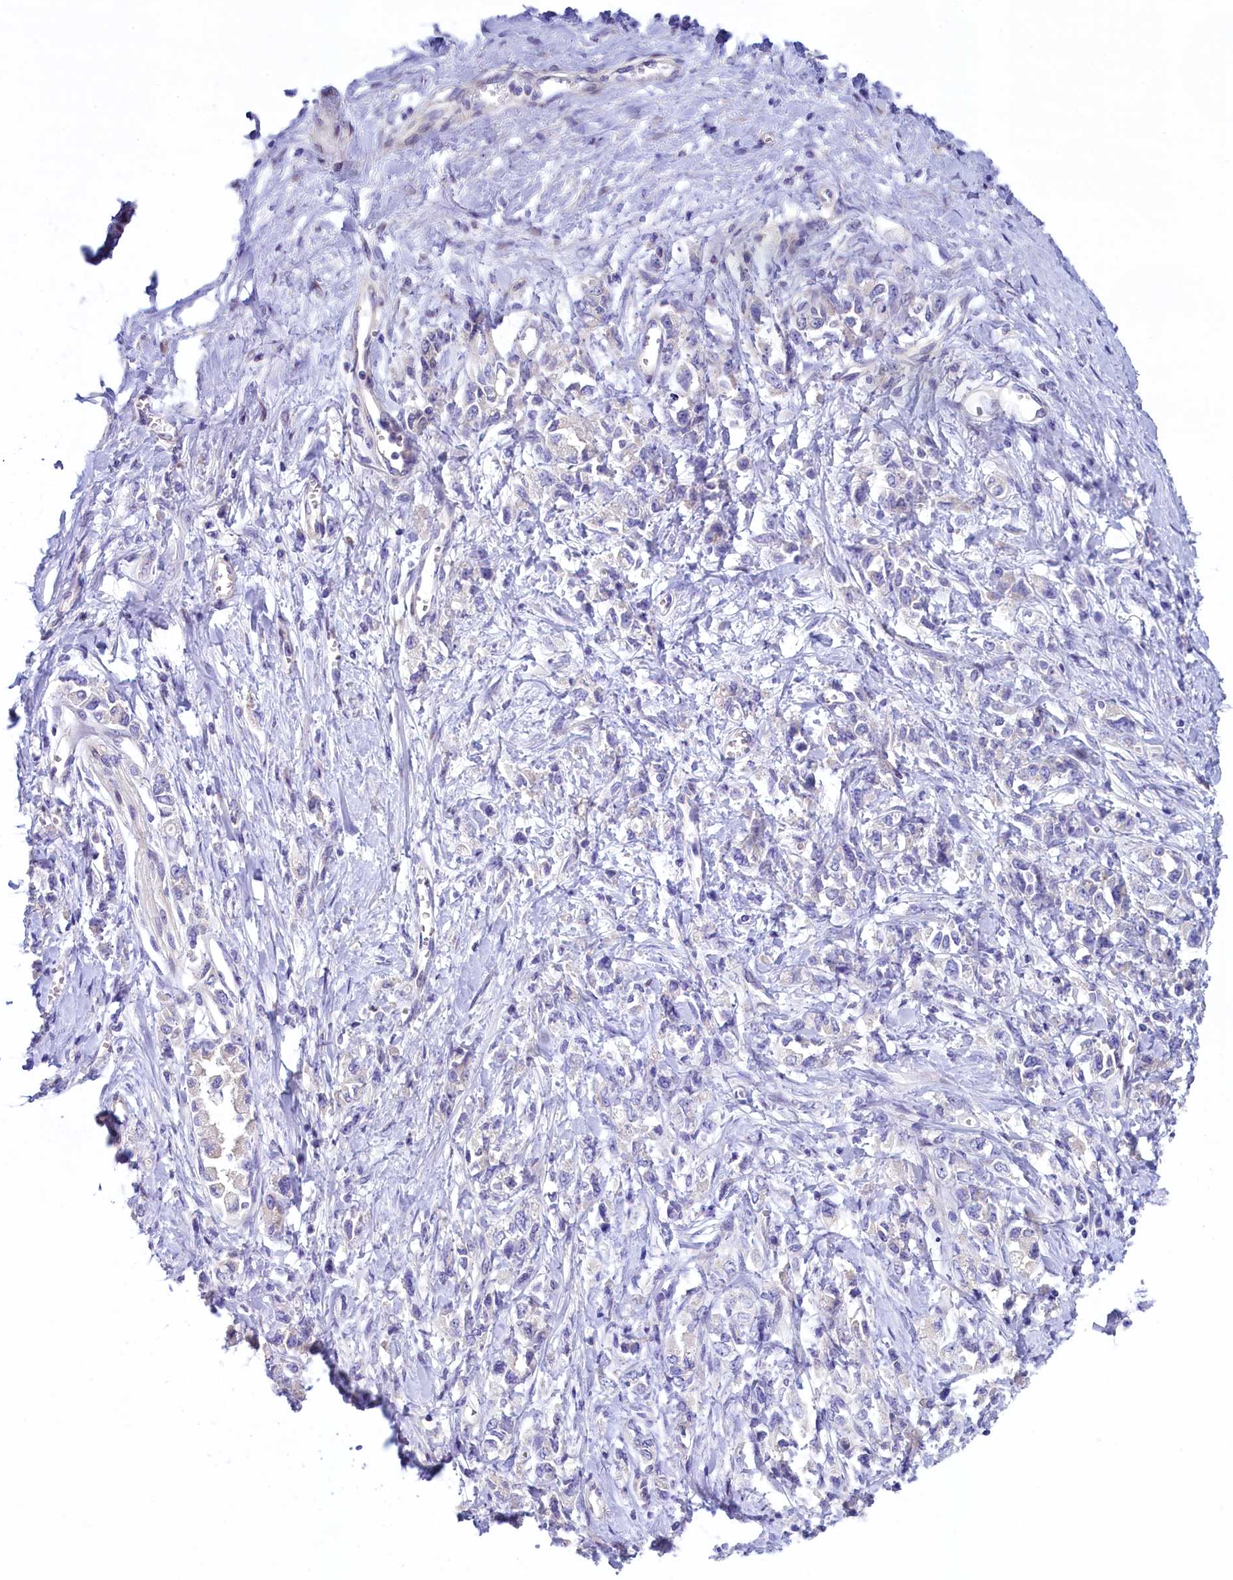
{"staining": {"intensity": "negative", "quantity": "none", "location": "none"}, "tissue": "stomach cancer", "cell_type": "Tumor cells", "image_type": "cancer", "snomed": [{"axis": "morphology", "description": "Adenocarcinoma, NOS"}, {"axis": "topography", "description": "Stomach"}], "caption": "Immunohistochemical staining of stomach cancer displays no significant staining in tumor cells.", "gene": "KRBOX5", "patient": {"sex": "female", "age": 76}}